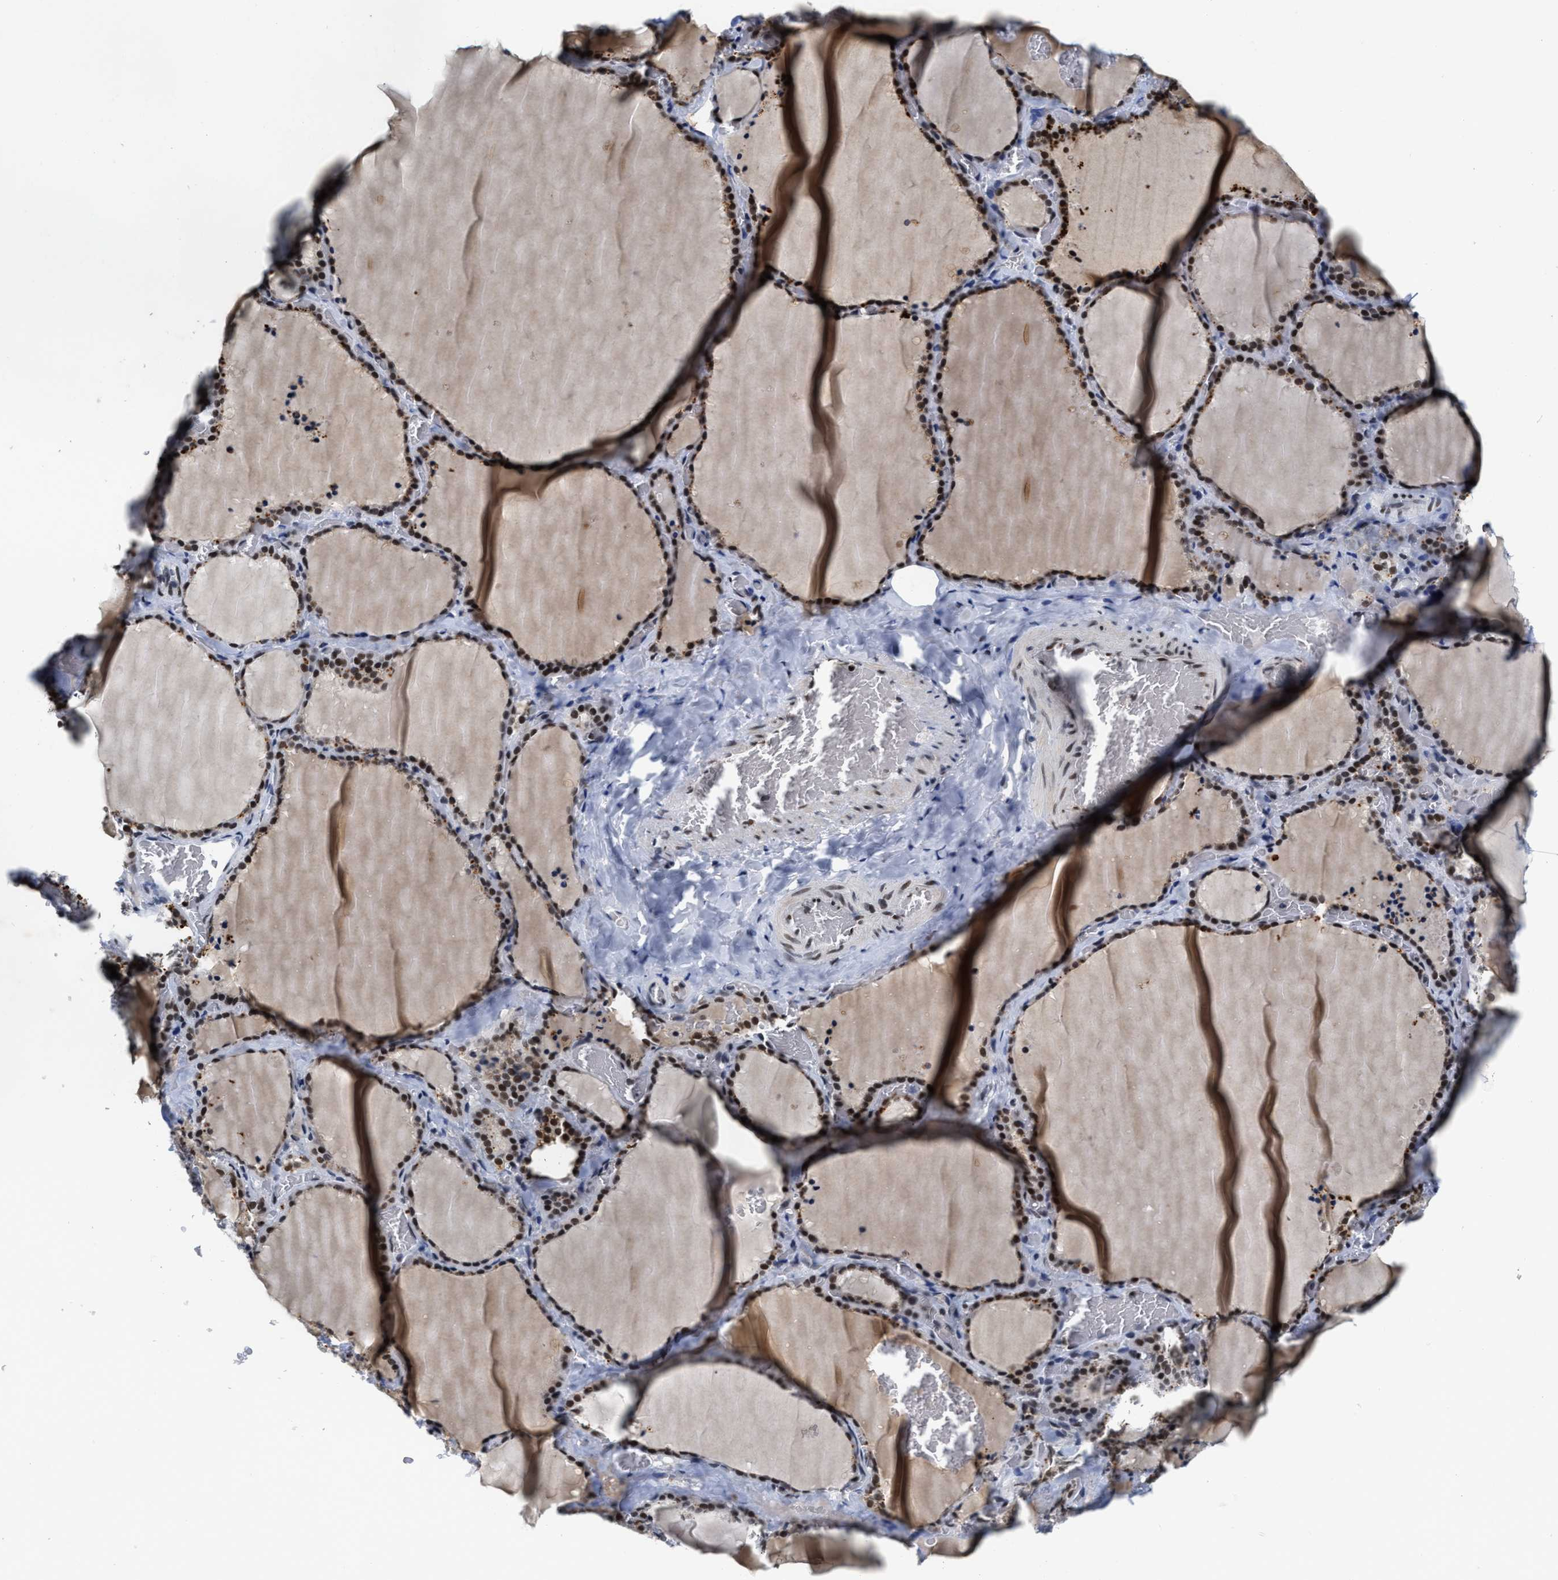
{"staining": {"intensity": "strong", "quantity": ">75%", "location": "nuclear"}, "tissue": "thyroid gland", "cell_type": "Glandular cells", "image_type": "normal", "snomed": [{"axis": "morphology", "description": "Normal tissue, NOS"}, {"axis": "topography", "description": "Thyroid gland"}], "caption": "DAB (3,3'-diaminobenzidine) immunohistochemical staining of benign thyroid gland exhibits strong nuclear protein positivity in about >75% of glandular cells. (IHC, brightfield microscopy, high magnification).", "gene": "INIP", "patient": {"sex": "female", "age": 22}}